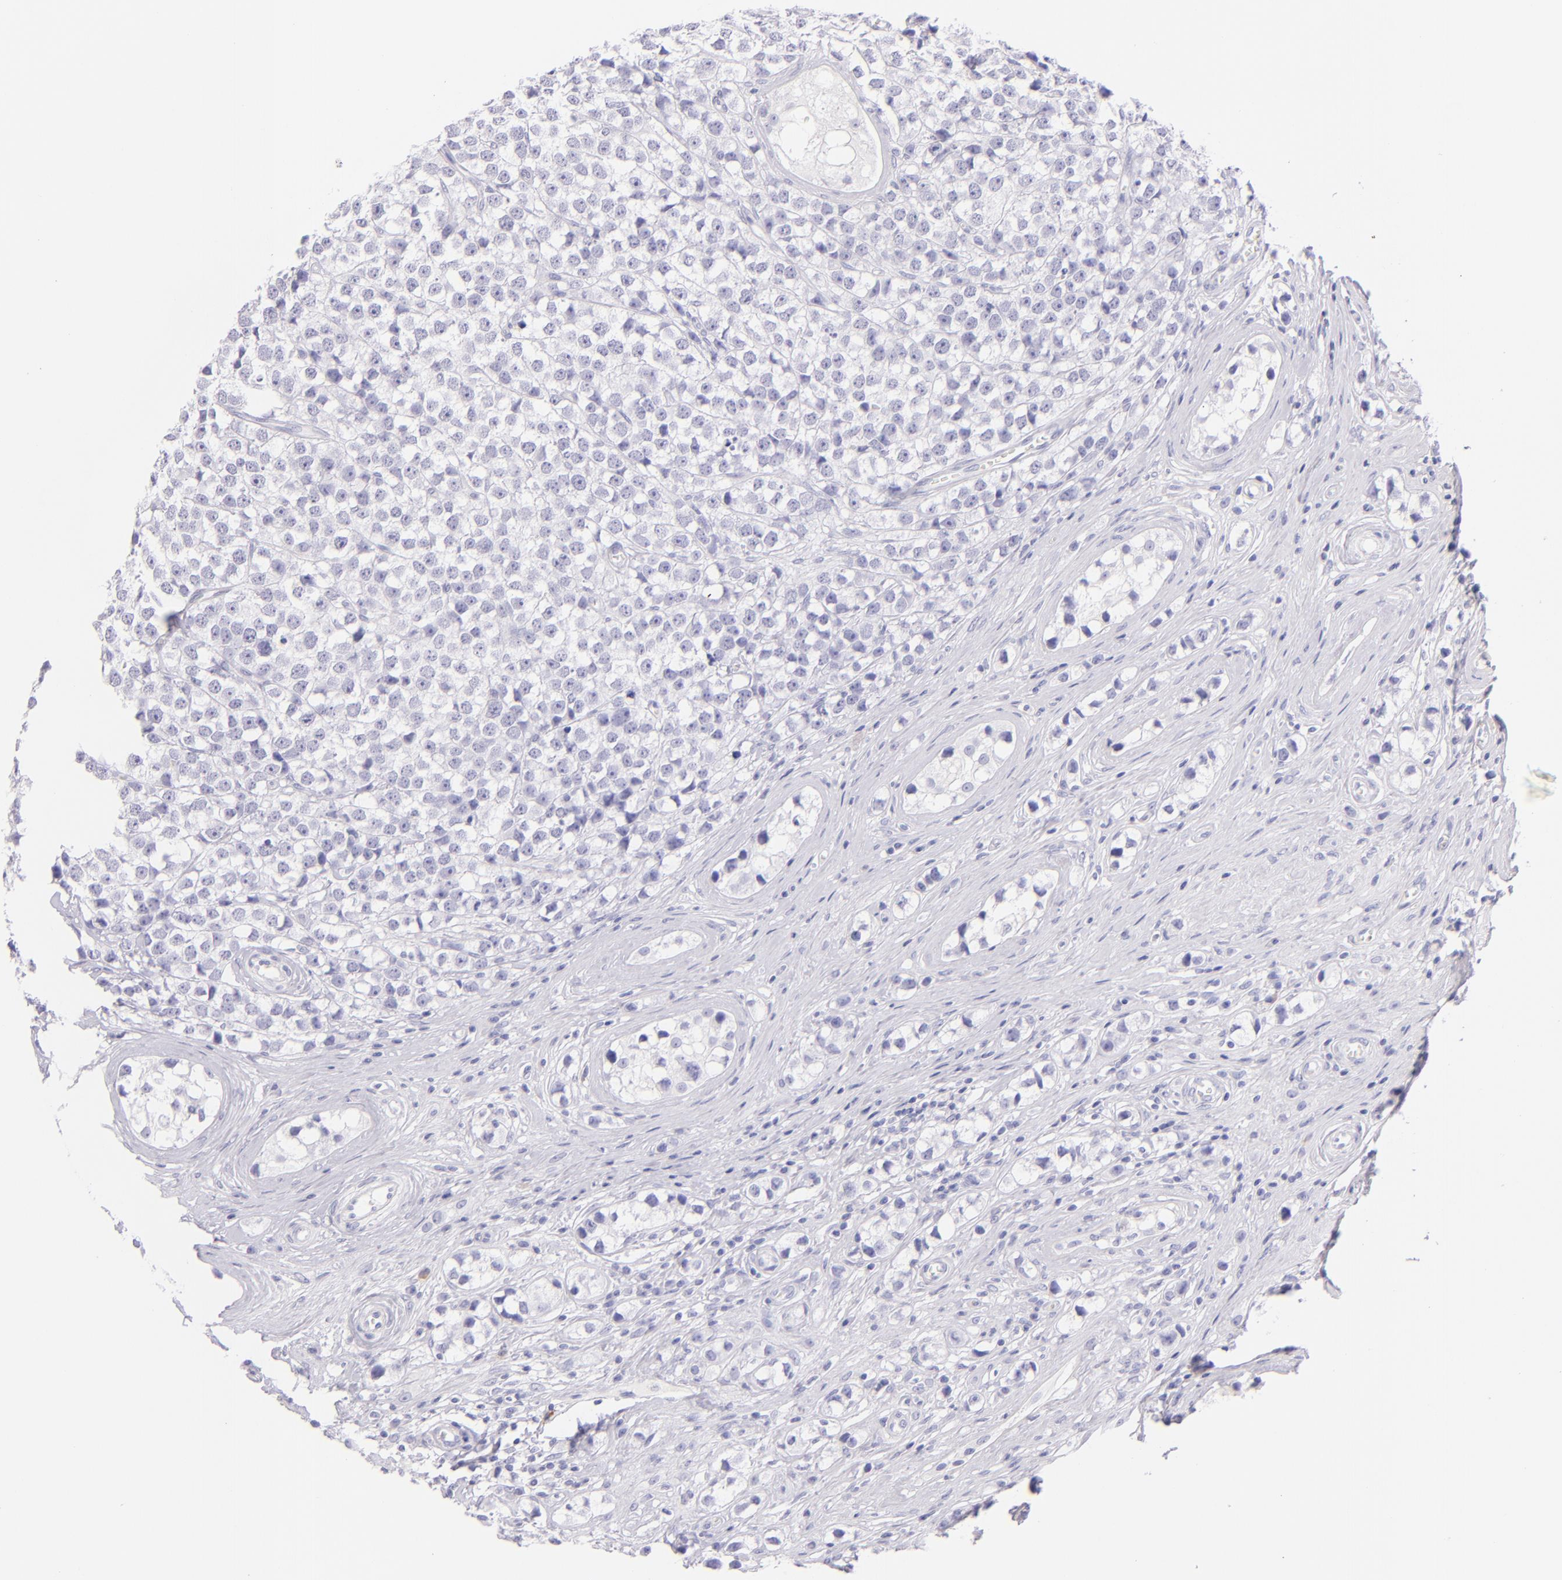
{"staining": {"intensity": "negative", "quantity": "none", "location": "none"}, "tissue": "testis cancer", "cell_type": "Tumor cells", "image_type": "cancer", "snomed": [{"axis": "morphology", "description": "Seminoma, NOS"}, {"axis": "topography", "description": "Testis"}], "caption": "High magnification brightfield microscopy of testis seminoma stained with DAB (brown) and counterstained with hematoxylin (blue): tumor cells show no significant expression.", "gene": "SDC1", "patient": {"sex": "male", "age": 25}}